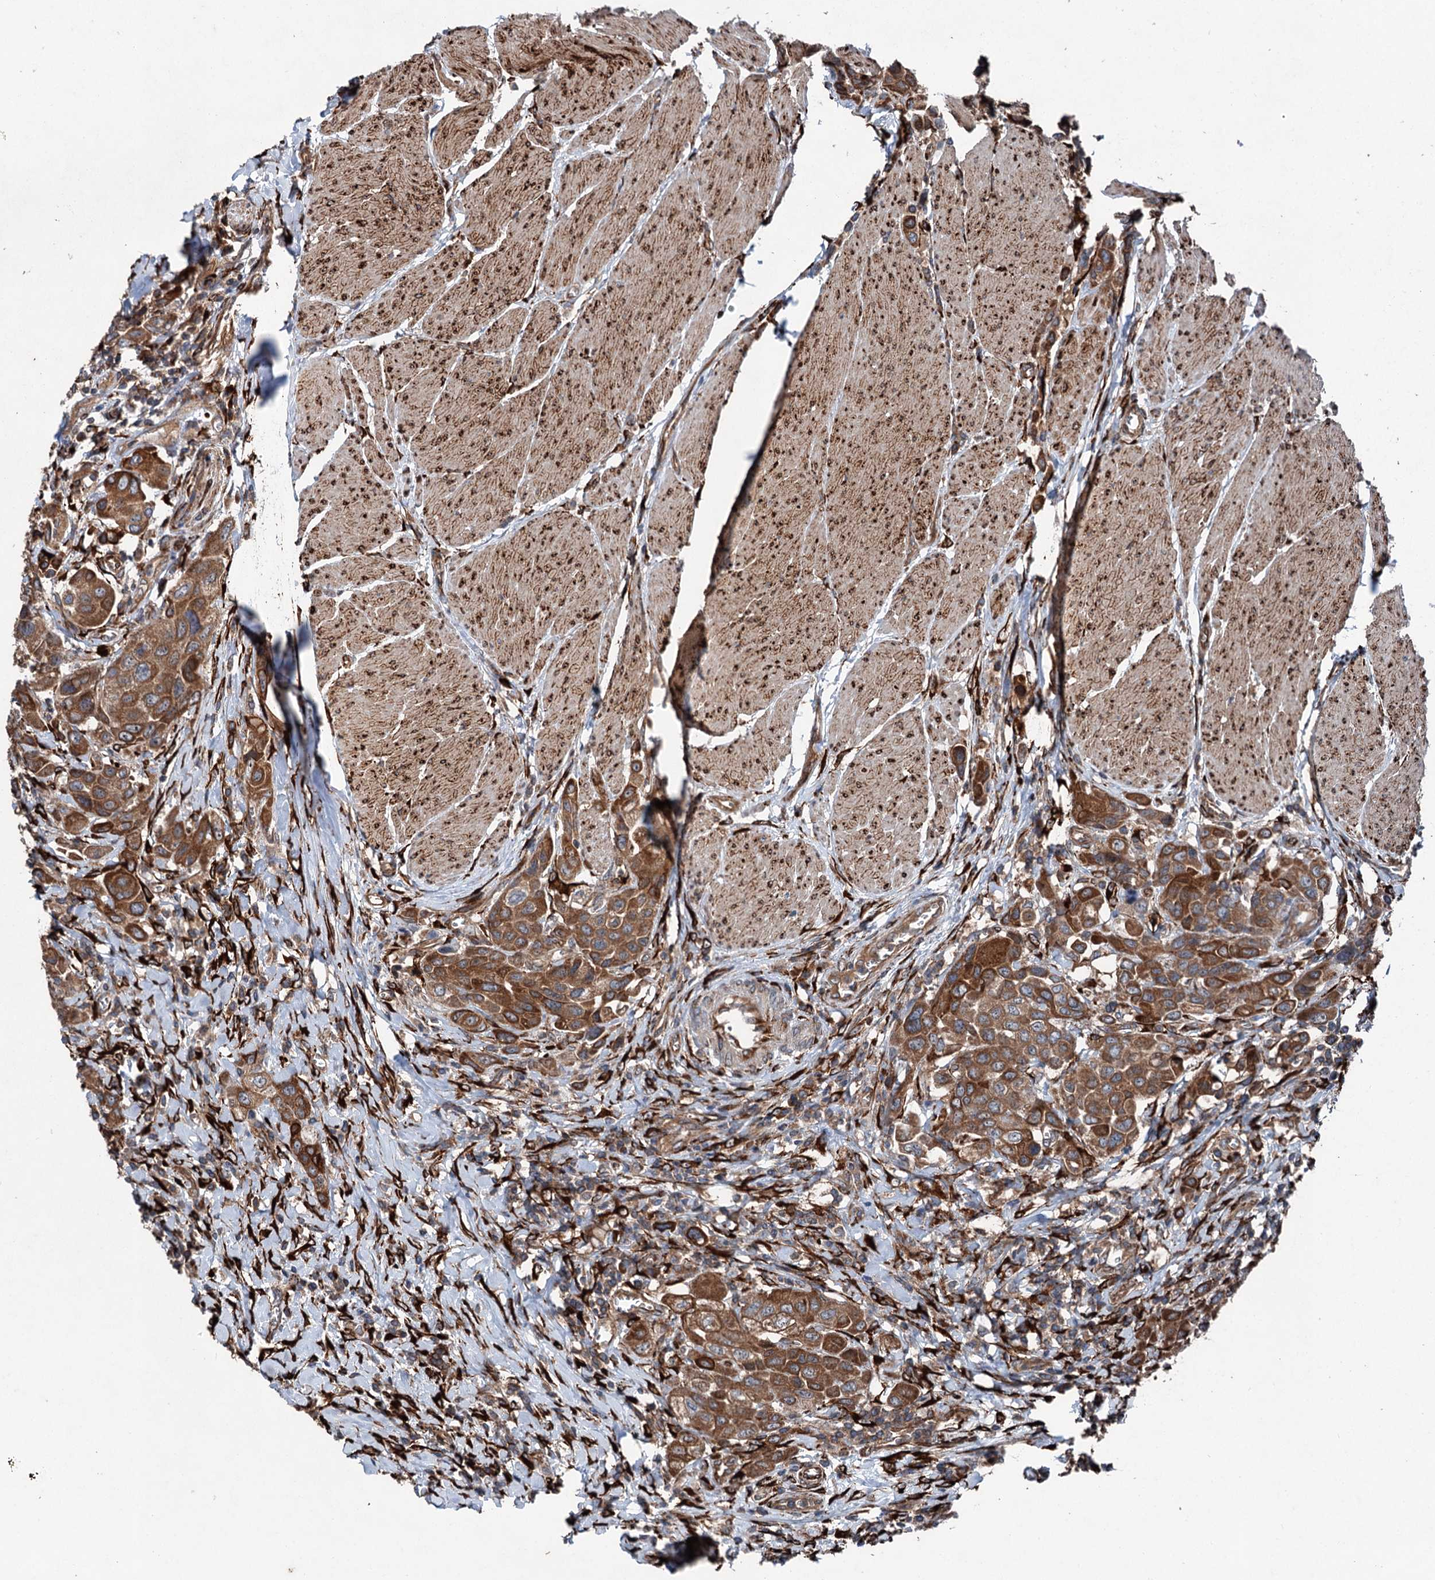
{"staining": {"intensity": "strong", "quantity": ">75%", "location": "cytoplasmic/membranous"}, "tissue": "urothelial cancer", "cell_type": "Tumor cells", "image_type": "cancer", "snomed": [{"axis": "morphology", "description": "Urothelial carcinoma, High grade"}, {"axis": "topography", "description": "Urinary bladder"}], "caption": "Immunohistochemical staining of urothelial cancer exhibits high levels of strong cytoplasmic/membranous staining in approximately >75% of tumor cells.", "gene": "DDIAS", "patient": {"sex": "male", "age": 50}}